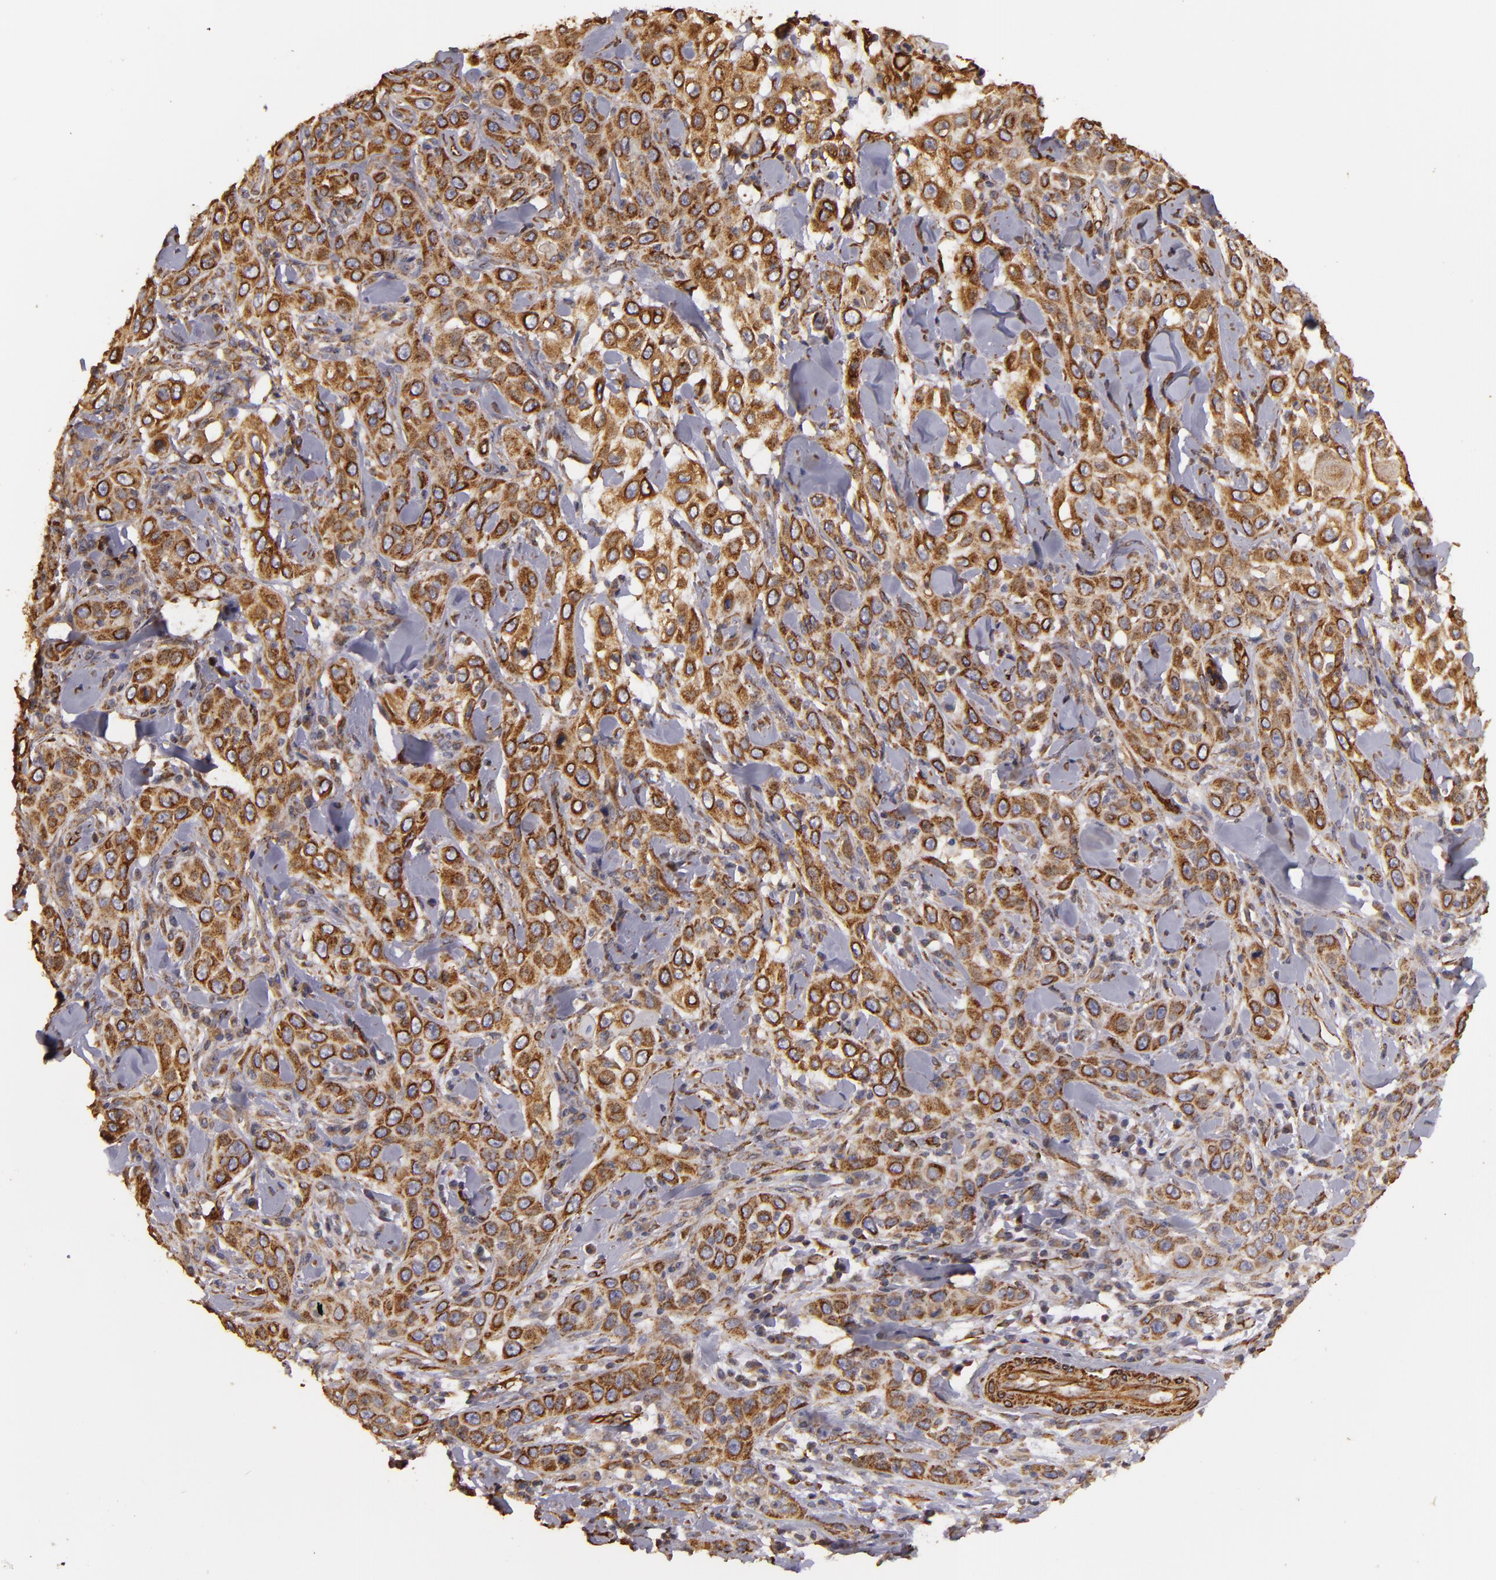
{"staining": {"intensity": "strong", "quantity": ">75%", "location": "cytoplasmic/membranous"}, "tissue": "skin cancer", "cell_type": "Tumor cells", "image_type": "cancer", "snomed": [{"axis": "morphology", "description": "Squamous cell carcinoma, NOS"}, {"axis": "topography", "description": "Skin"}], "caption": "High-power microscopy captured an IHC image of skin cancer (squamous cell carcinoma), revealing strong cytoplasmic/membranous positivity in about >75% of tumor cells. The protein is stained brown, and the nuclei are stained in blue (DAB IHC with brightfield microscopy, high magnification).", "gene": "CYB5R3", "patient": {"sex": "male", "age": 84}}